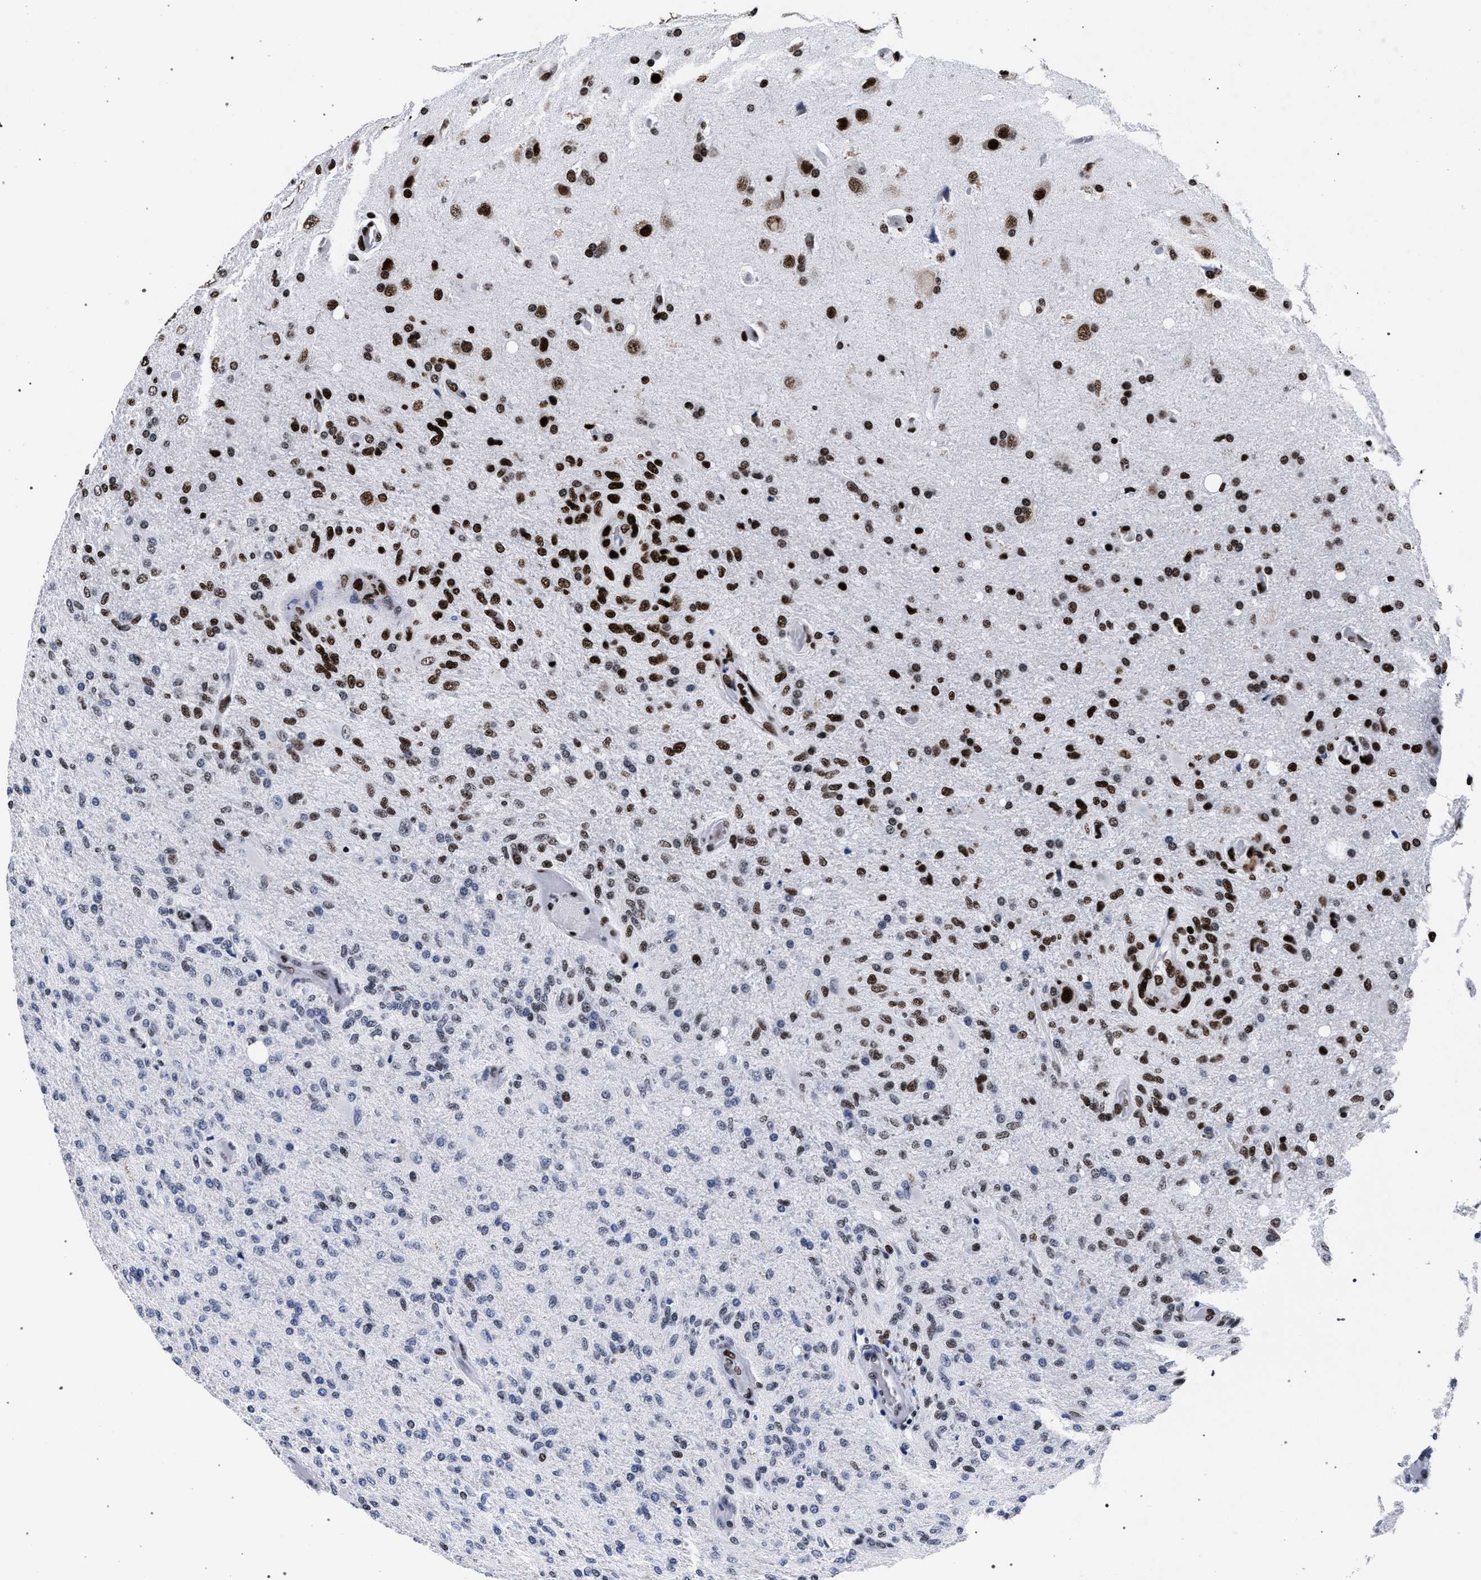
{"staining": {"intensity": "strong", "quantity": "25%-75%", "location": "nuclear"}, "tissue": "glioma", "cell_type": "Tumor cells", "image_type": "cancer", "snomed": [{"axis": "morphology", "description": "Normal tissue, NOS"}, {"axis": "morphology", "description": "Glioma, malignant, High grade"}, {"axis": "topography", "description": "Cerebral cortex"}], "caption": "A brown stain highlights strong nuclear positivity of a protein in human glioma tumor cells.", "gene": "HNRNPA1", "patient": {"sex": "male", "age": 77}}